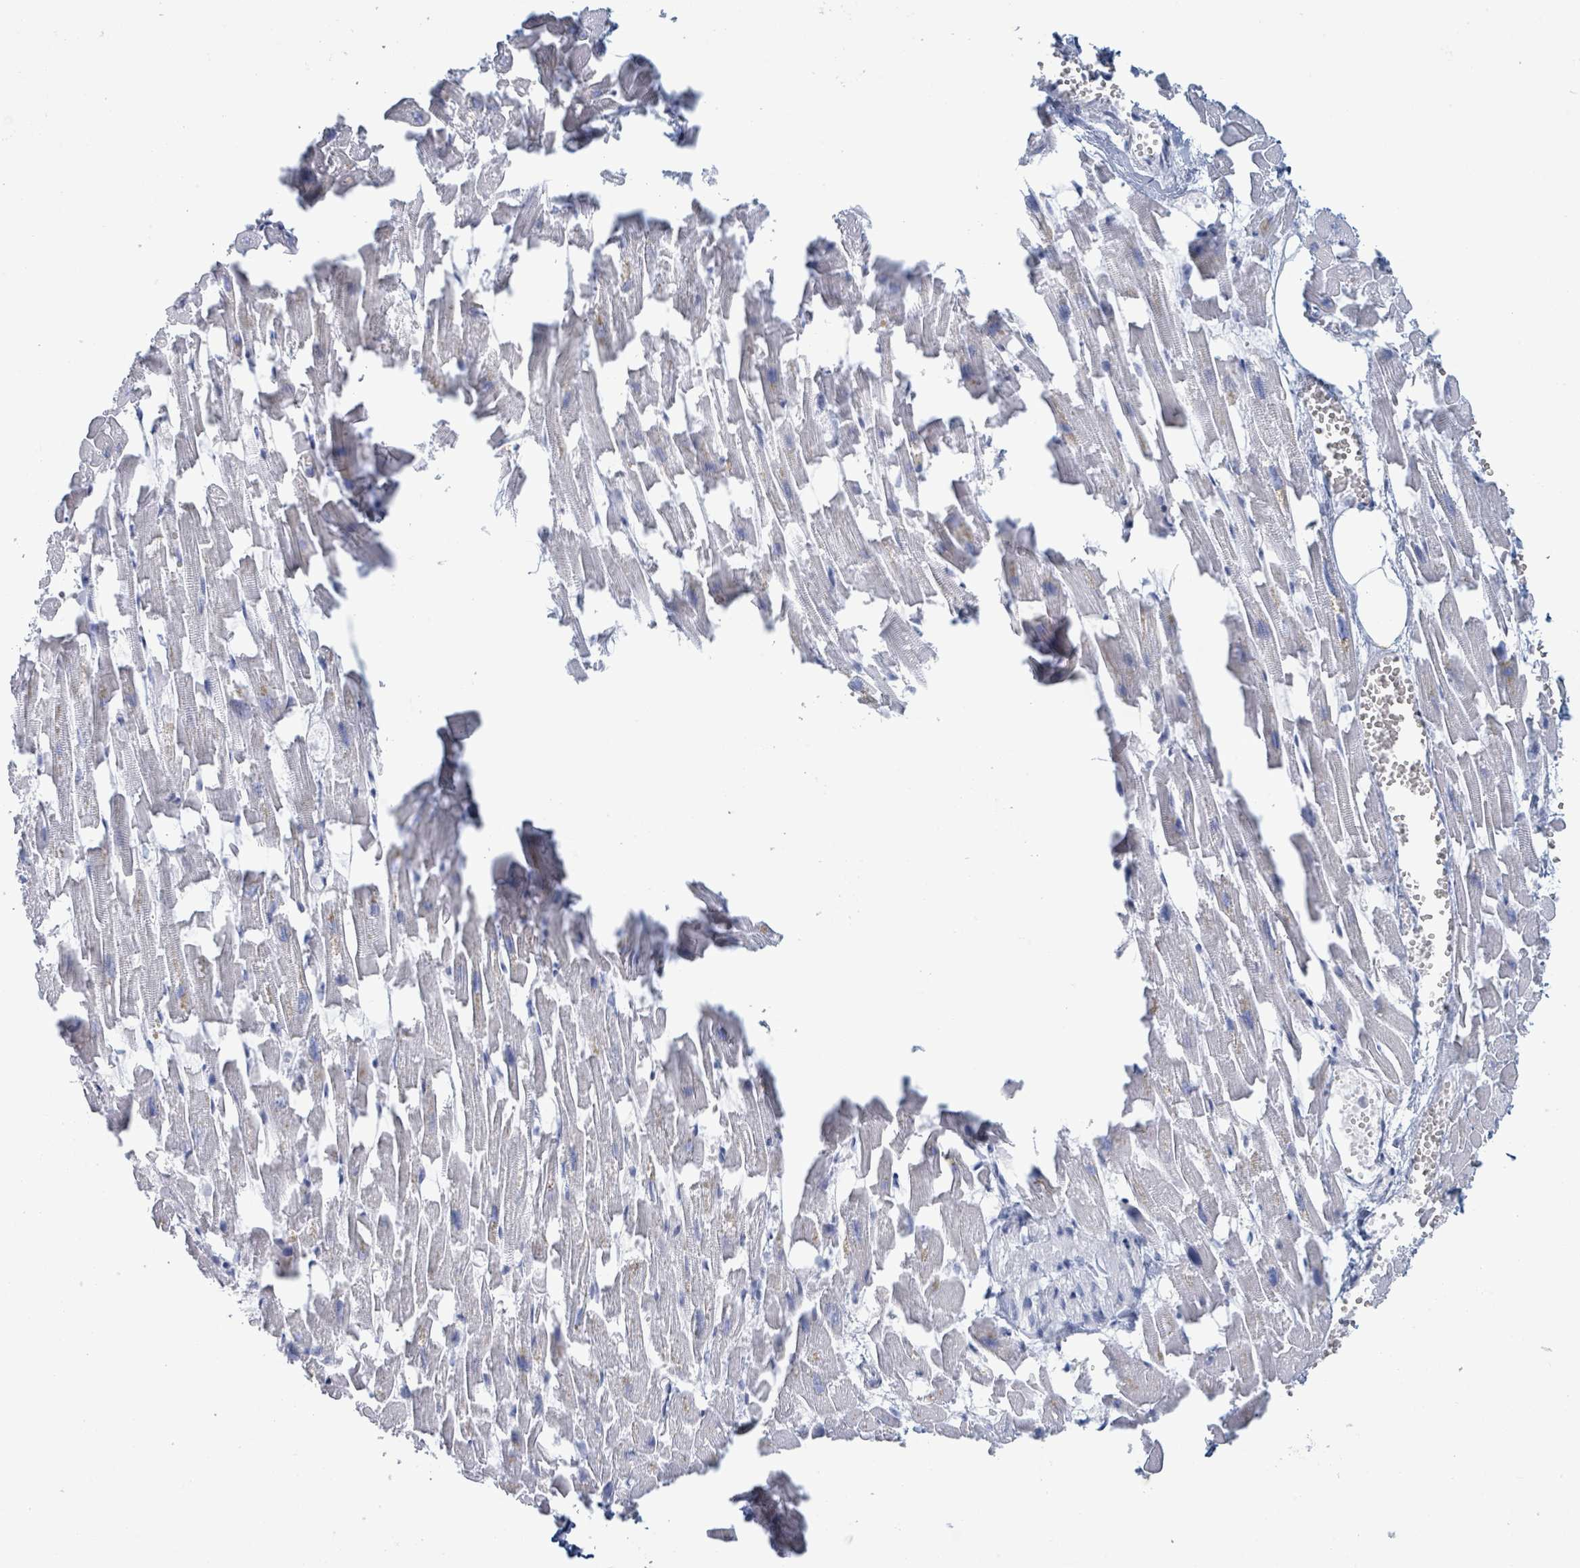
{"staining": {"intensity": "negative", "quantity": "none", "location": "none"}, "tissue": "heart muscle", "cell_type": "Cardiomyocytes", "image_type": "normal", "snomed": [{"axis": "morphology", "description": "Normal tissue, NOS"}, {"axis": "topography", "description": "Heart"}], "caption": "A micrograph of heart muscle stained for a protein displays no brown staining in cardiomyocytes.", "gene": "KRT8", "patient": {"sex": "female", "age": 64}}